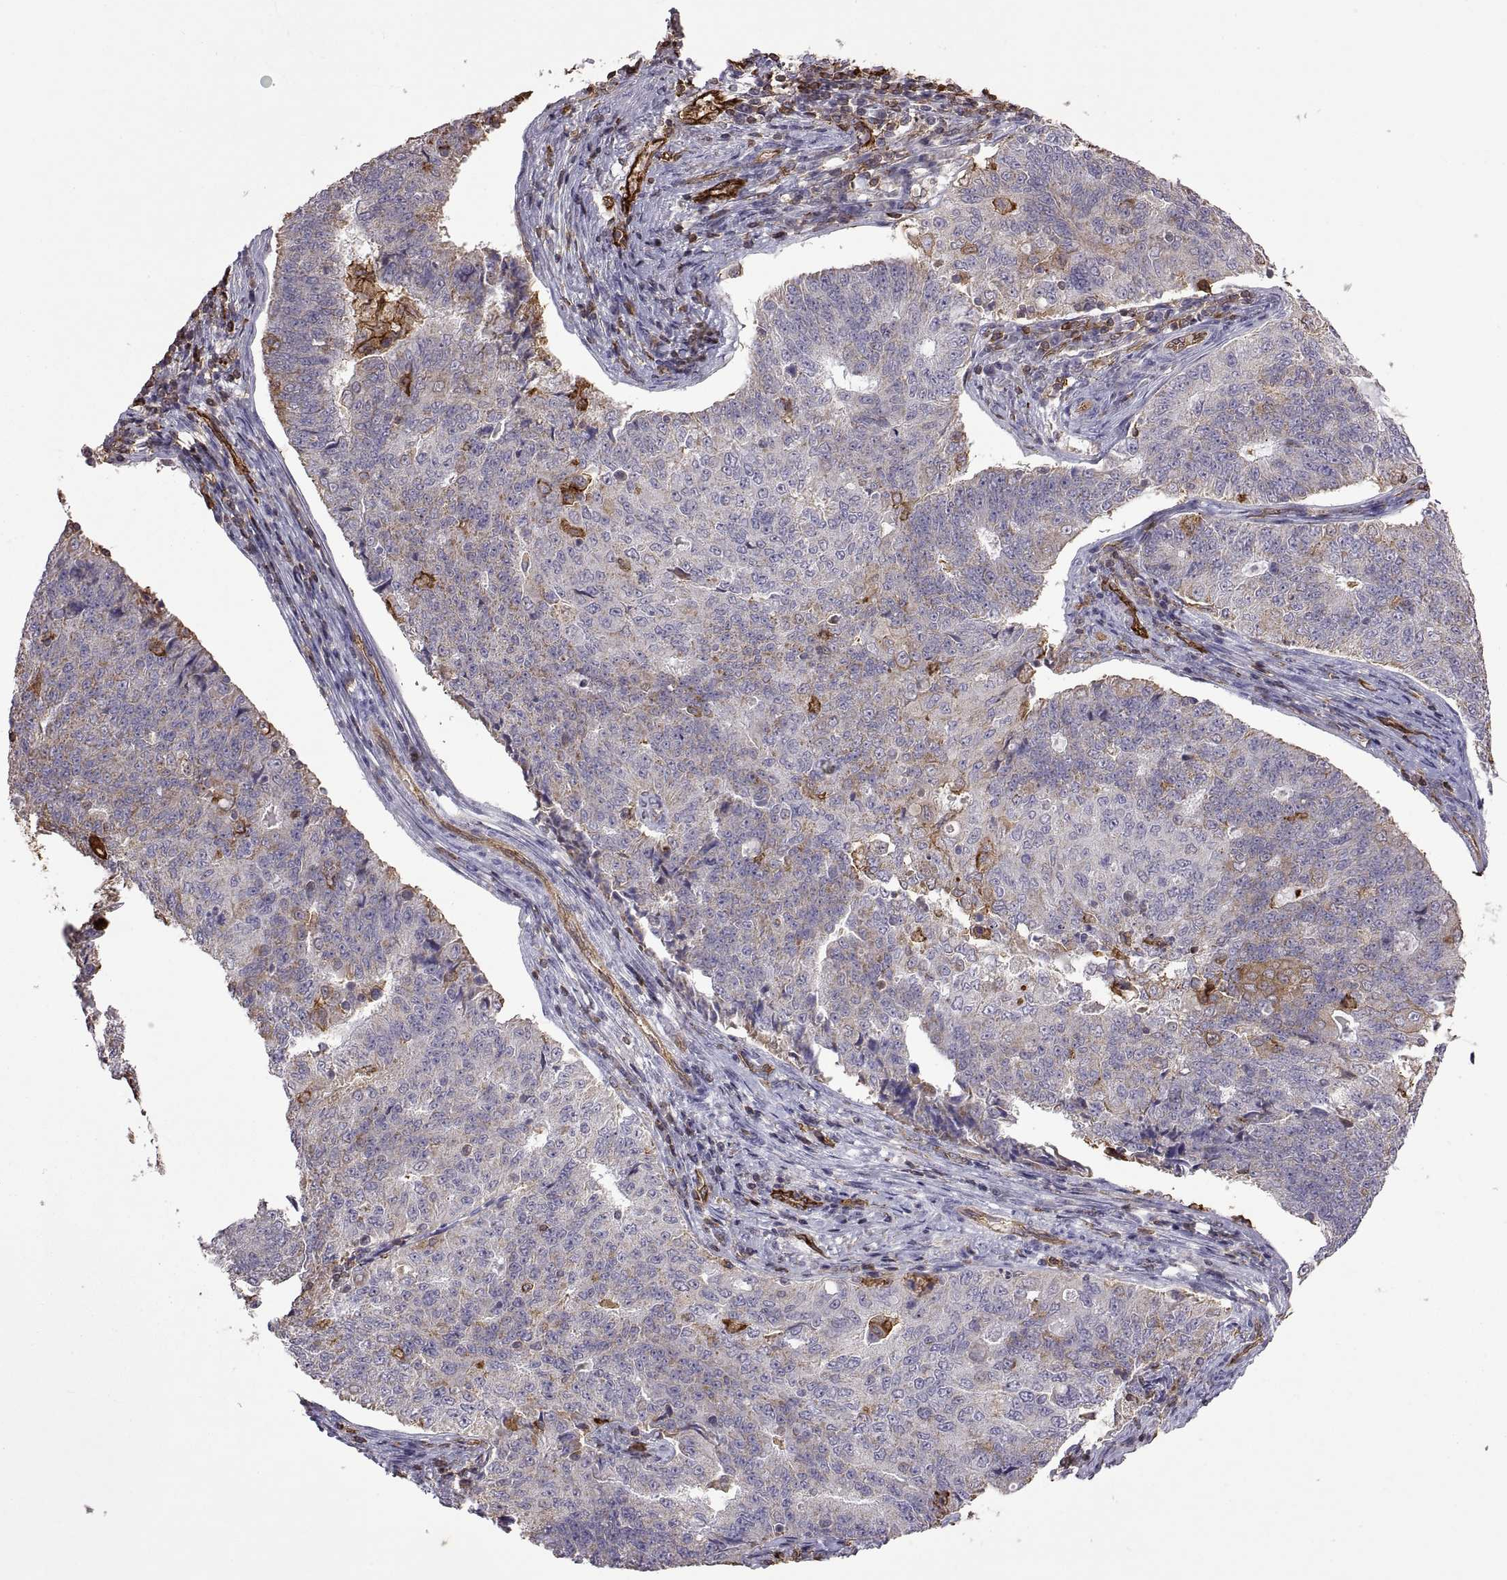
{"staining": {"intensity": "moderate", "quantity": "<25%", "location": "cytoplasmic/membranous"}, "tissue": "endometrial cancer", "cell_type": "Tumor cells", "image_type": "cancer", "snomed": [{"axis": "morphology", "description": "Adenocarcinoma, NOS"}, {"axis": "topography", "description": "Endometrium"}], "caption": "Tumor cells display low levels of moderate cytoplasmic/membranous staining in about <25% of cells in human adenocarcinoma (endometrial).", "gene": "S100A10", "patient": {"sex": "female", "age": 43}}